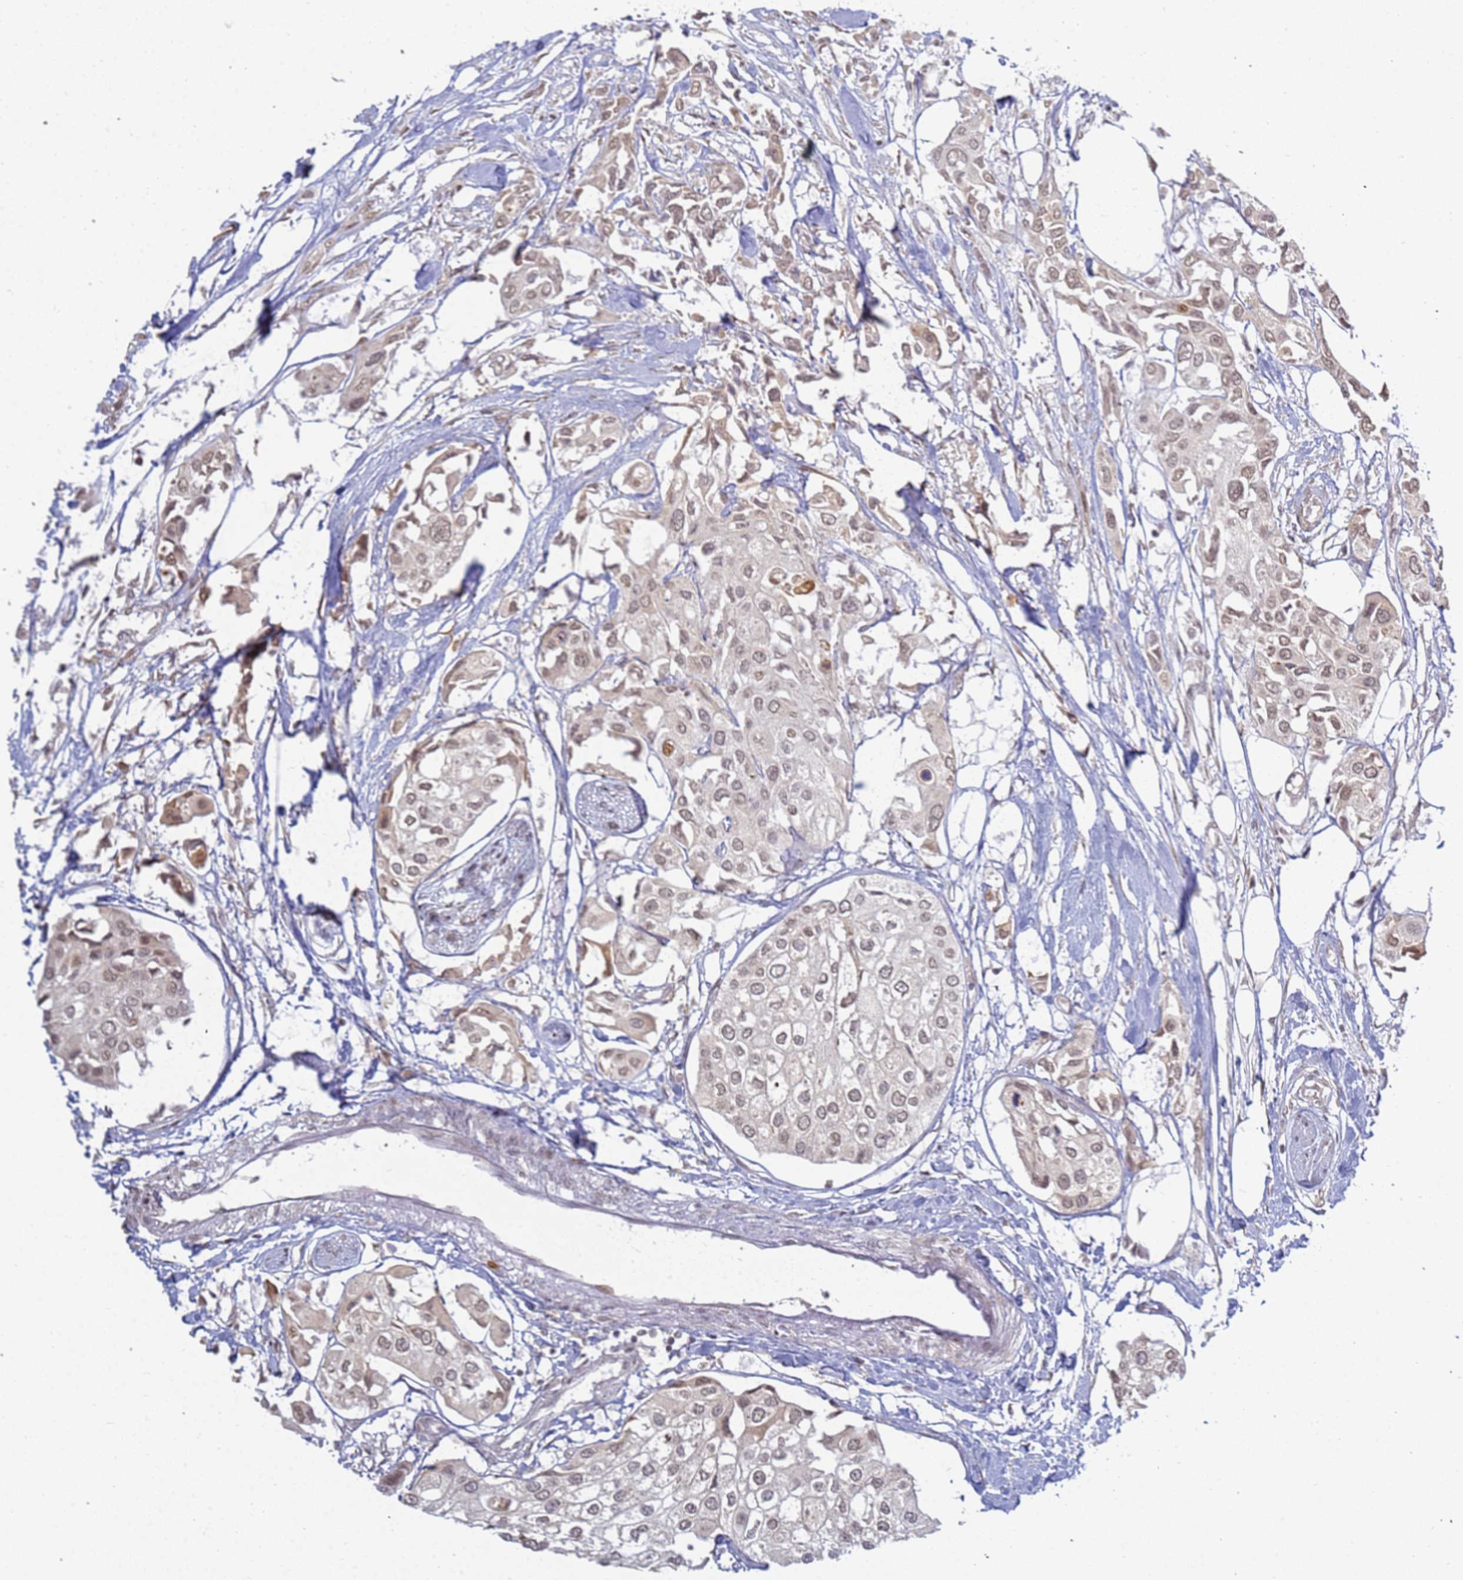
{"staining": {"intensity": "moderate", "quantity": ">75%", "location": "nuclear"}, "tissue": "urothelial cancer", "cell_type": "Tumor cells", "image_type": "cancer", "snomed": [{"axis": "morphology", "description": "Urothelial carcinoma, High grade"}, {"axis": "topography", "description": "Urinary bladder"}], "caption": "IHC micrograph of neoplastic tissue: human urothelial carcinoma (high-grade) stained using immunohistochemistry (IHC) displays medium levels of moderate protein expression localized specifically in the nuclear of tumor cells, appearing as a nuclear brown color.", "gene": "ABCA2", "patient": {"sex": "male", "age": 64}}